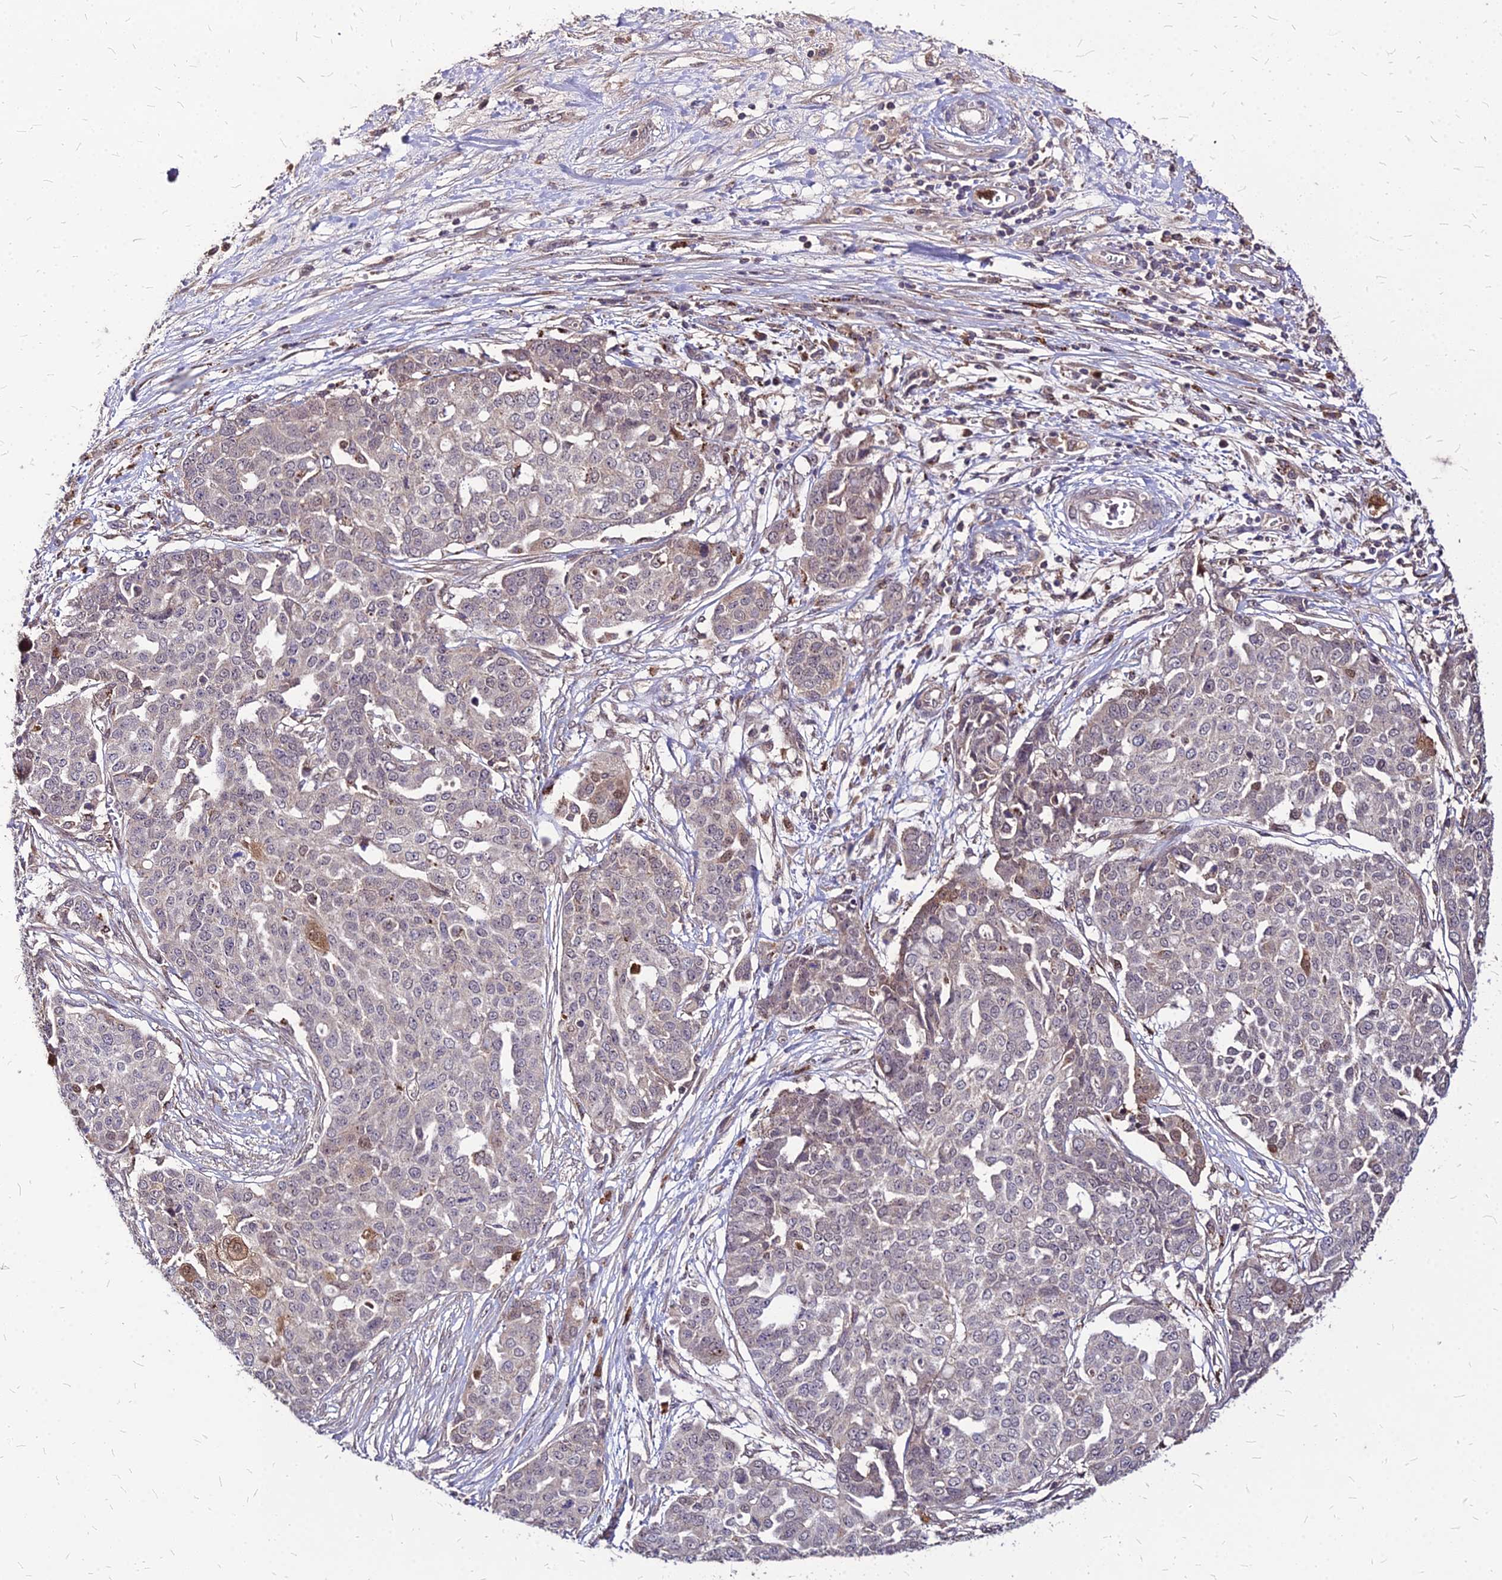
{"staining": {"intensity": "weak", "quantity": "<25%", "location": "cytoplasmic/membranous"}, "tissue": "ovarian cancer", "cell_type": "Tumor cells", "image_type": "cancer", "snomed": [{"axis": "morphology", "description": "Cystadenocarcinoma, serous, NOS"}, {"axis": "topography", "description": "Soft tissue"}, {"axis": "topography", "description": "Ovary"}], "caption": "High magnification brightfield microscopy of ovarian cancer (serous cystadenocarcinoma) stained with DAB (3,3'-diaminobenzidine) (brown) and counterstained with hematoxylin (blue): tumor cells show no significant expression. (DAB (3,3'-diaminobenzidine) immunohistochemistry (IHC) with hematoxylin counter stain).", "gene": "APBA3", "patient": {"sex": "female", "age": 57}}